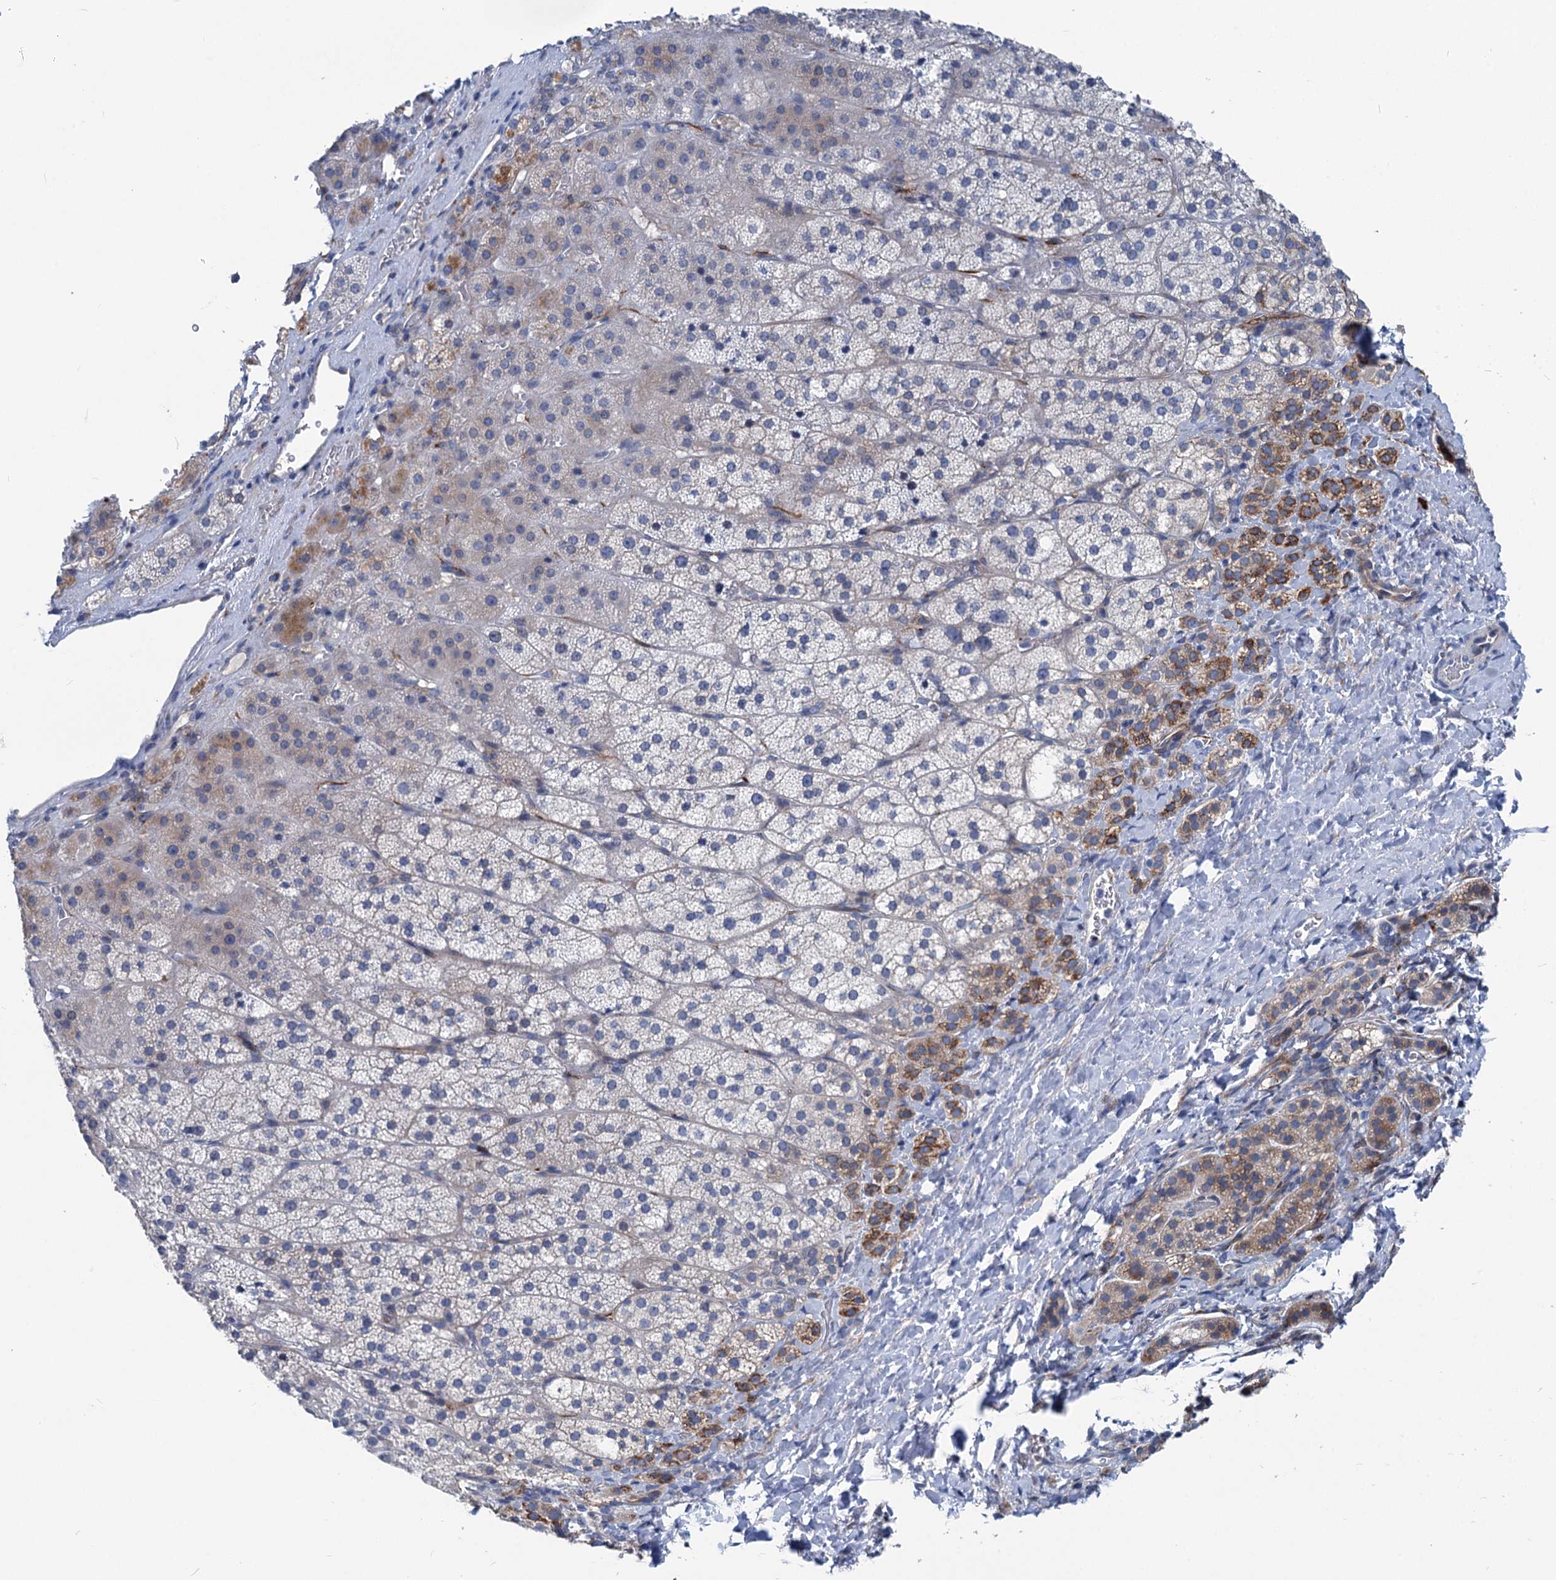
{"staining": {"intensity": "moderate", "quantity": "<25%", "location": "cytoplasmic/membranous"}, "tissue": "adrenal gland", "cell_type": "Glandular cells", "image_type": "normal", "snomed": [{"axis": "morphology", "description": "Normal tissue, NOS"}, {"axis": "topography", "description": "Adrenal gland"}], "caption": "Protein staining exhibits moderate cytoplasmic/membranous staining in approximately <25% of glandular cells in benign adrenal gland.", "gene": "CHDH", "patient": {"sex": "female", "age": 44}}